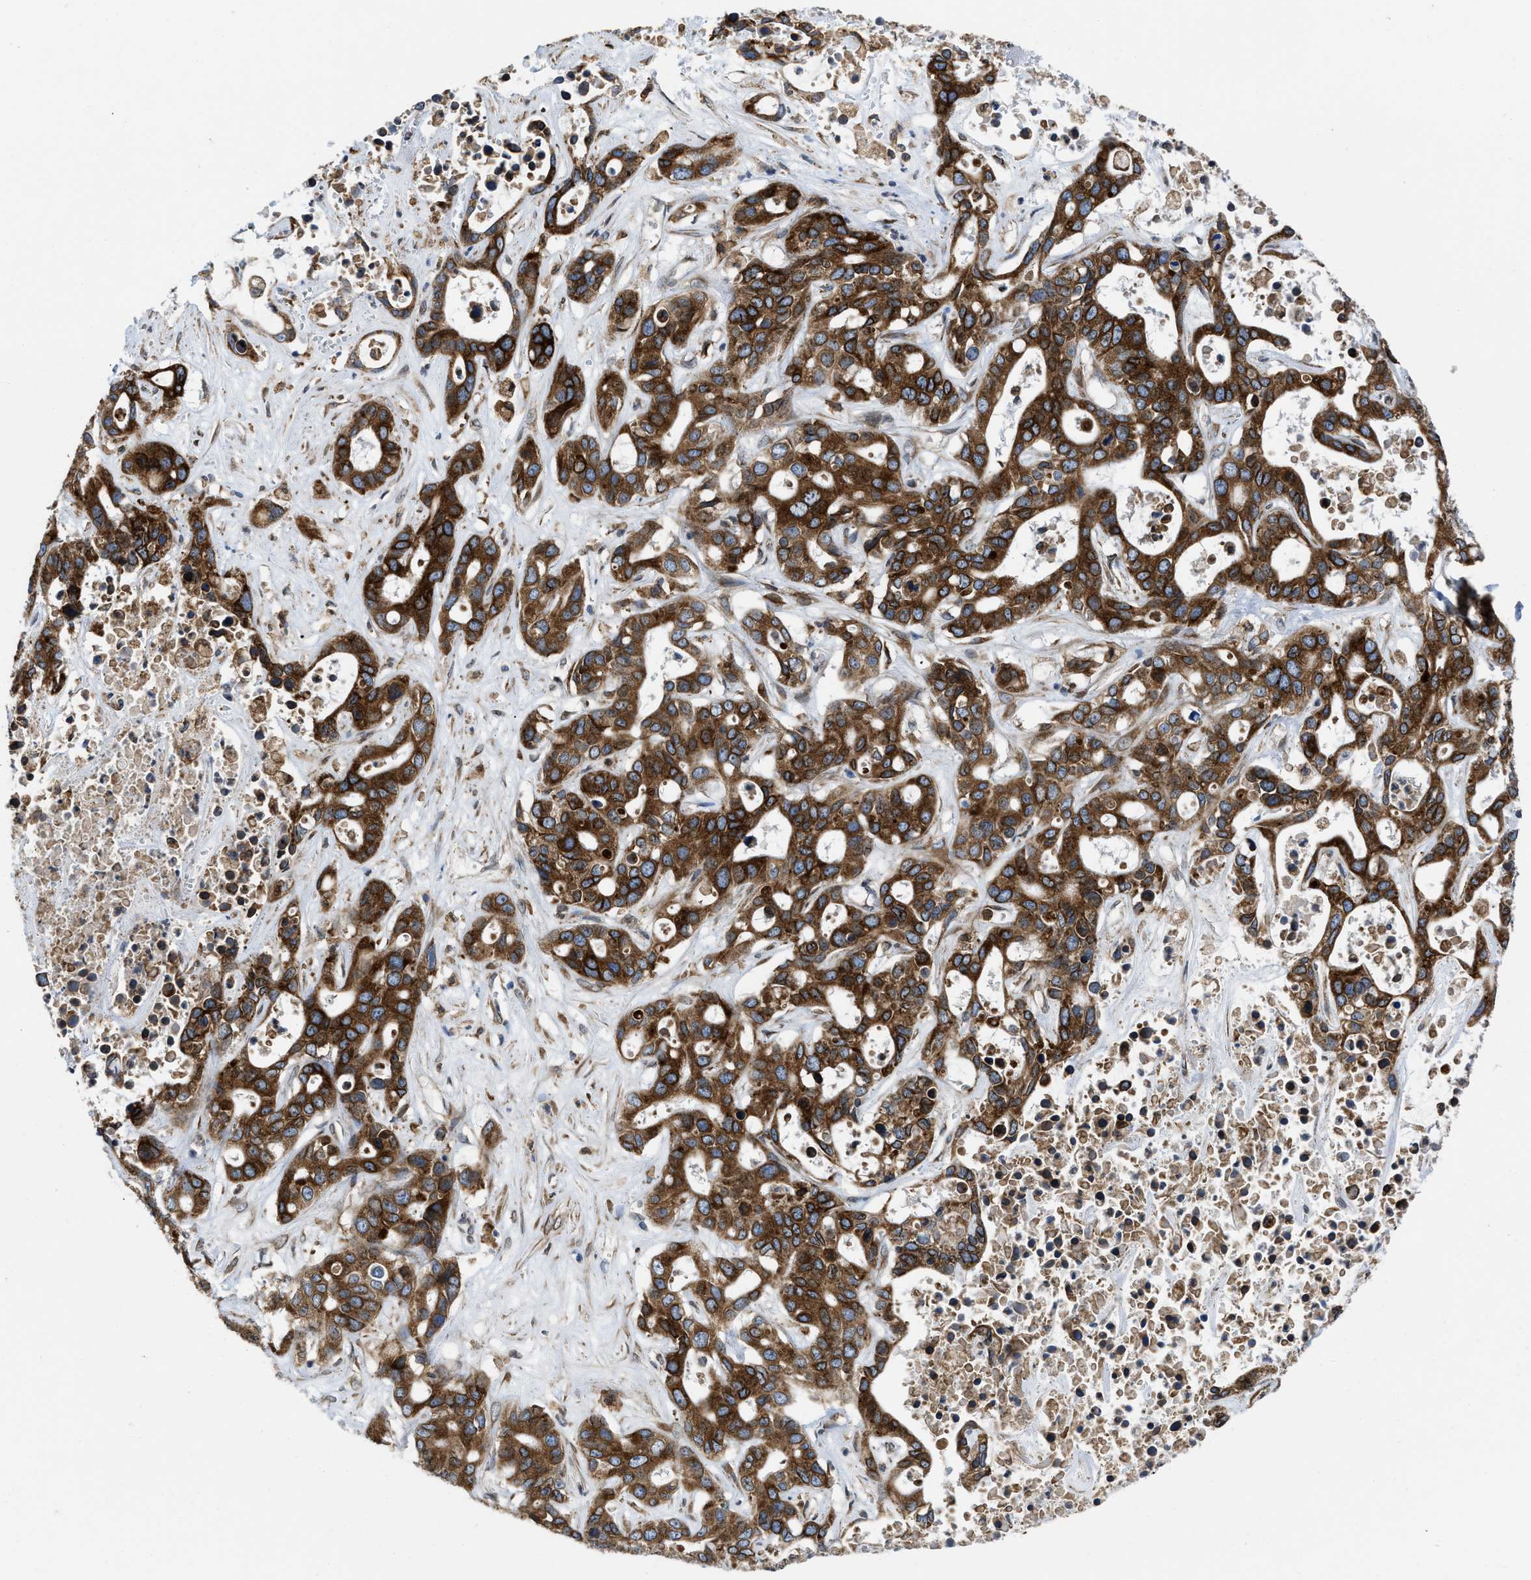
{"staining": {"intensity": "strong", "quantity": ">75%", "location": "cytoplasmic/membranous"}, "tissue": "liver cancer", "cell_type": "Tumor cells", "image_type": "cancer", "snomed": [{"axis": "morphology", "description": "Cholangiocarcinoma"}, {"axis": "topography", "description": "Liver"}], "caption": "Tumor cells exhibit strong cytoplasmic/membranous expression in about >75% of cells in liver cancer (cholangiocarcinoma). (DAB (3,3'-diaminobenzidine) IHC, brown staining for protein, blue staining for nuclei).", "gene": "ERLIN2", "patient": {"sex": "female", "age": 65}}